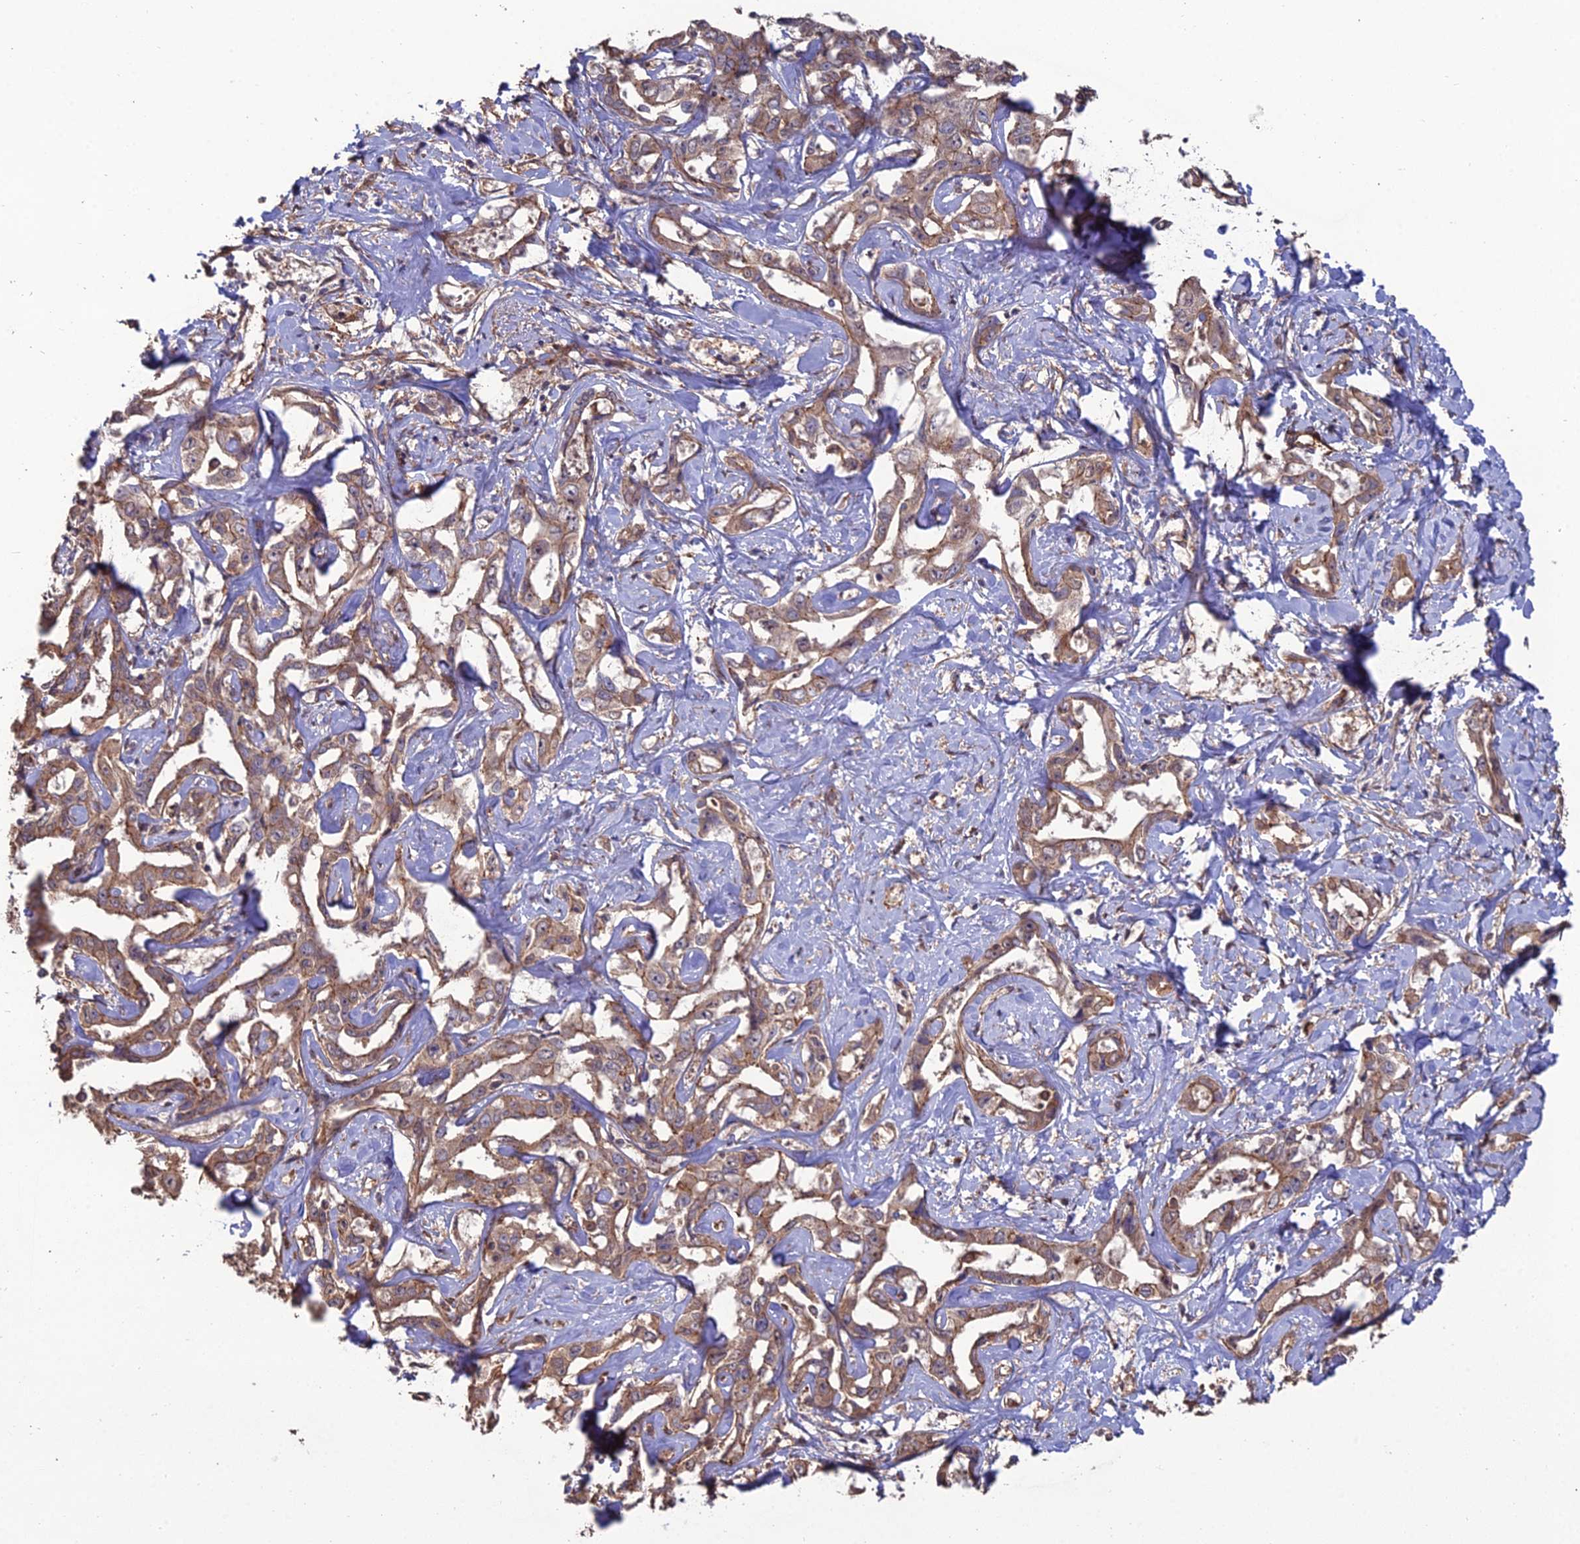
{"staining": {"intensity": "moderate", "quantity": "25%-75%", "location": "cytoplasmic/membranous"}, "tissue": "liver cancer", "cell_type": "Tumor cells", "image_type": "cancer", "snomed": [{"axis": "morphology", "description": "Cholangiocarcinoma"}, {"axis": "topography", "description": "Liver"}], "caption": "This histopathology image shows immunohistochemistry (IHC) staining of cholangiocarcinoma (liver), with medium moderate cytoplasmic/membranous positivity in approximately 25%-75% of tumor cells.", "gene": "ATP6V0A2", "patient": {"sex": "male", "age": 59}}